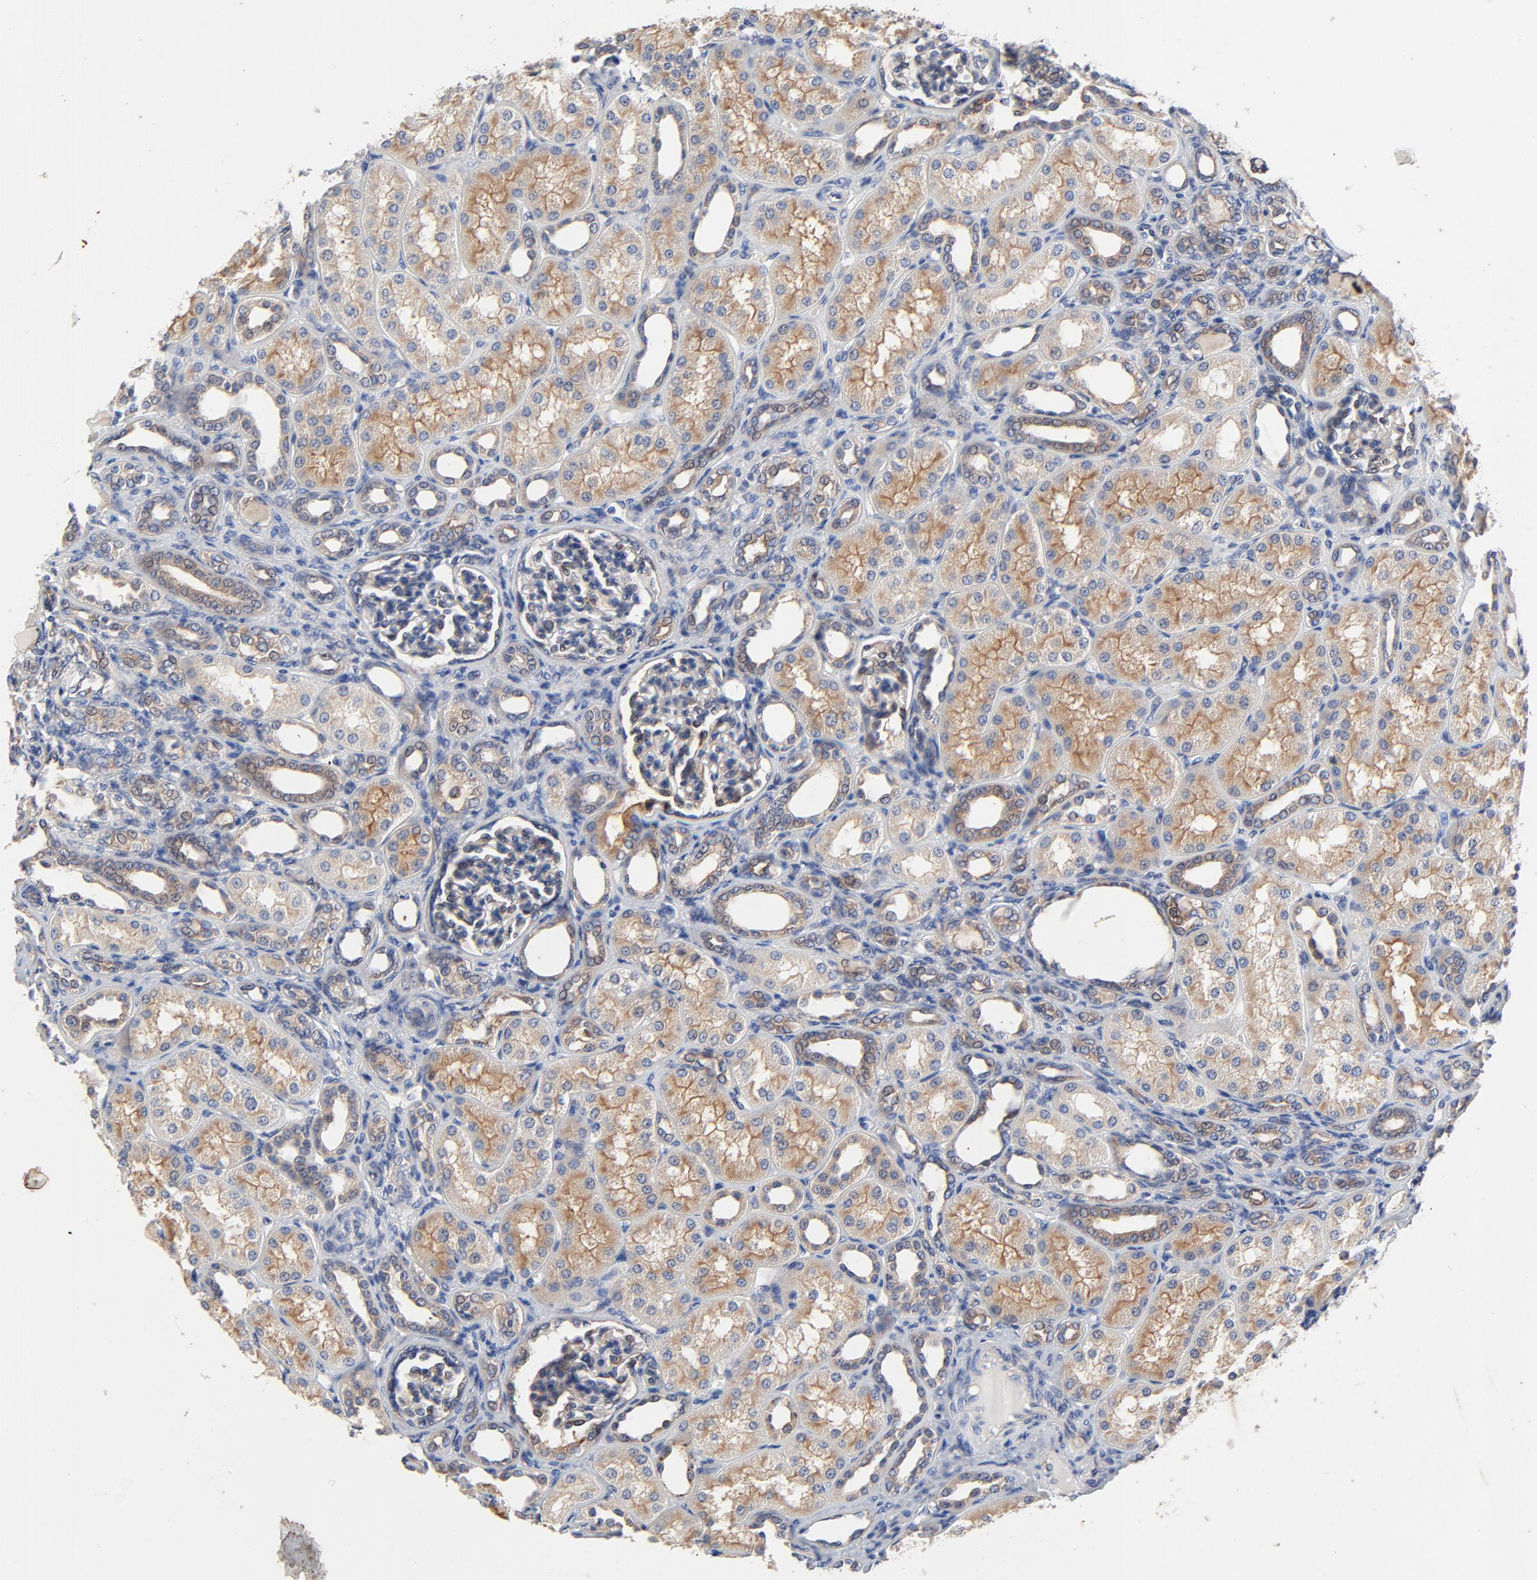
{"staining": {"intensity": "weak", "quantity": "<25%", "location": "cytoplasmic/membranous"}, "tissue": "kidney", "cell_type": "Cells in glomeruli", "image_type": "normal", "snomed": [{"axis": "morphology", "description": "Normal tissue, NOS"}, {"axis": "topography", "description": "Kidney"}], "caption": "This is a micrograph of IHC staining of benign kidney, which shows no staining in cells in glomeruli.", "gene": "VAV2", "patient": {"sex": "male", "age": 7}}